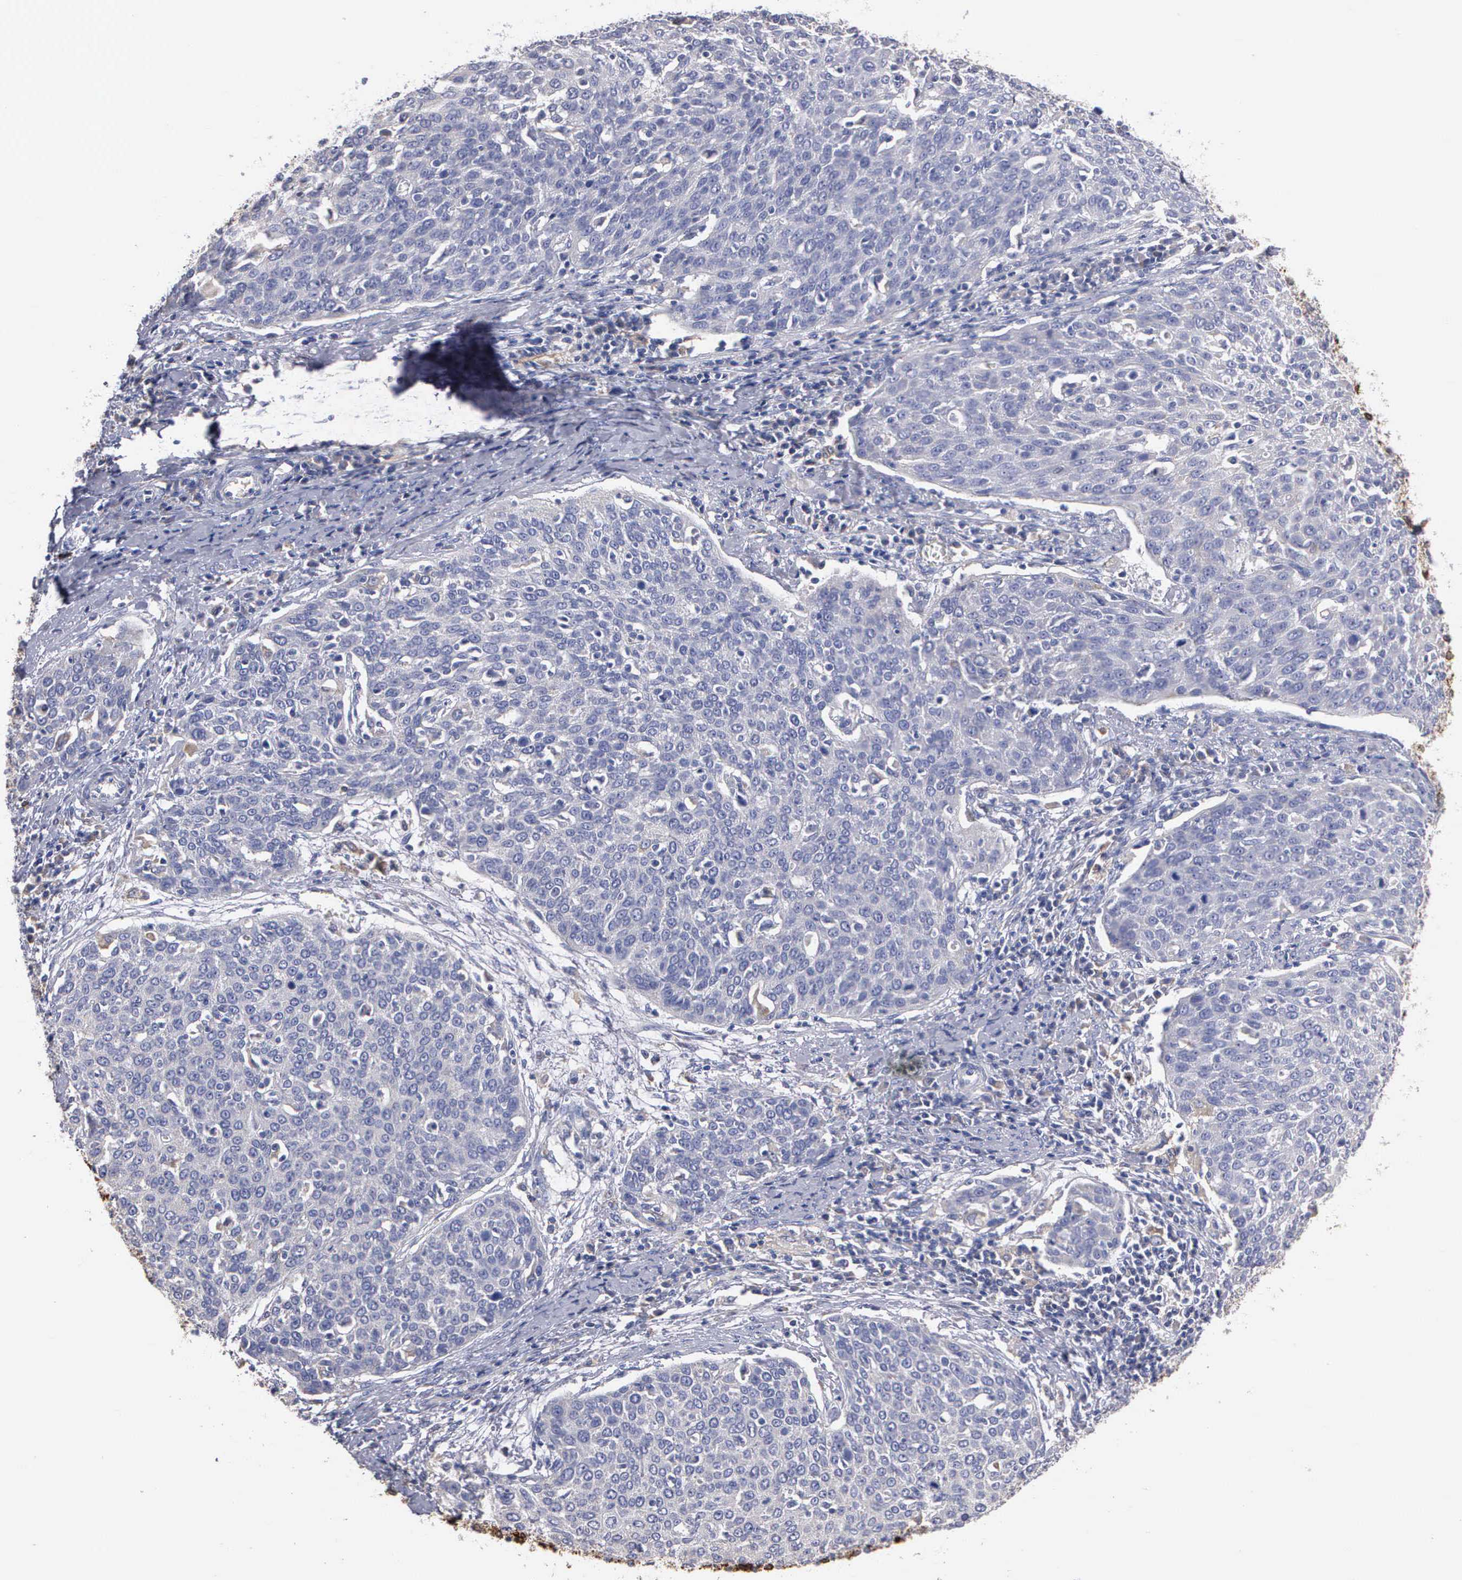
{"staining": {"intensity": "negative", "quantity": "none", "location": "none"}, "tissue": "cervical cancer", "cell_type": "Tumor cells", "image_type": "cancer", "snomed": [{"axis": "morphology", "description": "Squamous cell carcinoma, NOS"}, {"axis": "topography", "description": "Cervix"}], "caption": "DAB immunohistochemical staining of cervical squamous cell carcinoma shows no significant staining in tumor cells.", "gene": "PTGS2", "patient": {"sex": "female", "age": 38}}